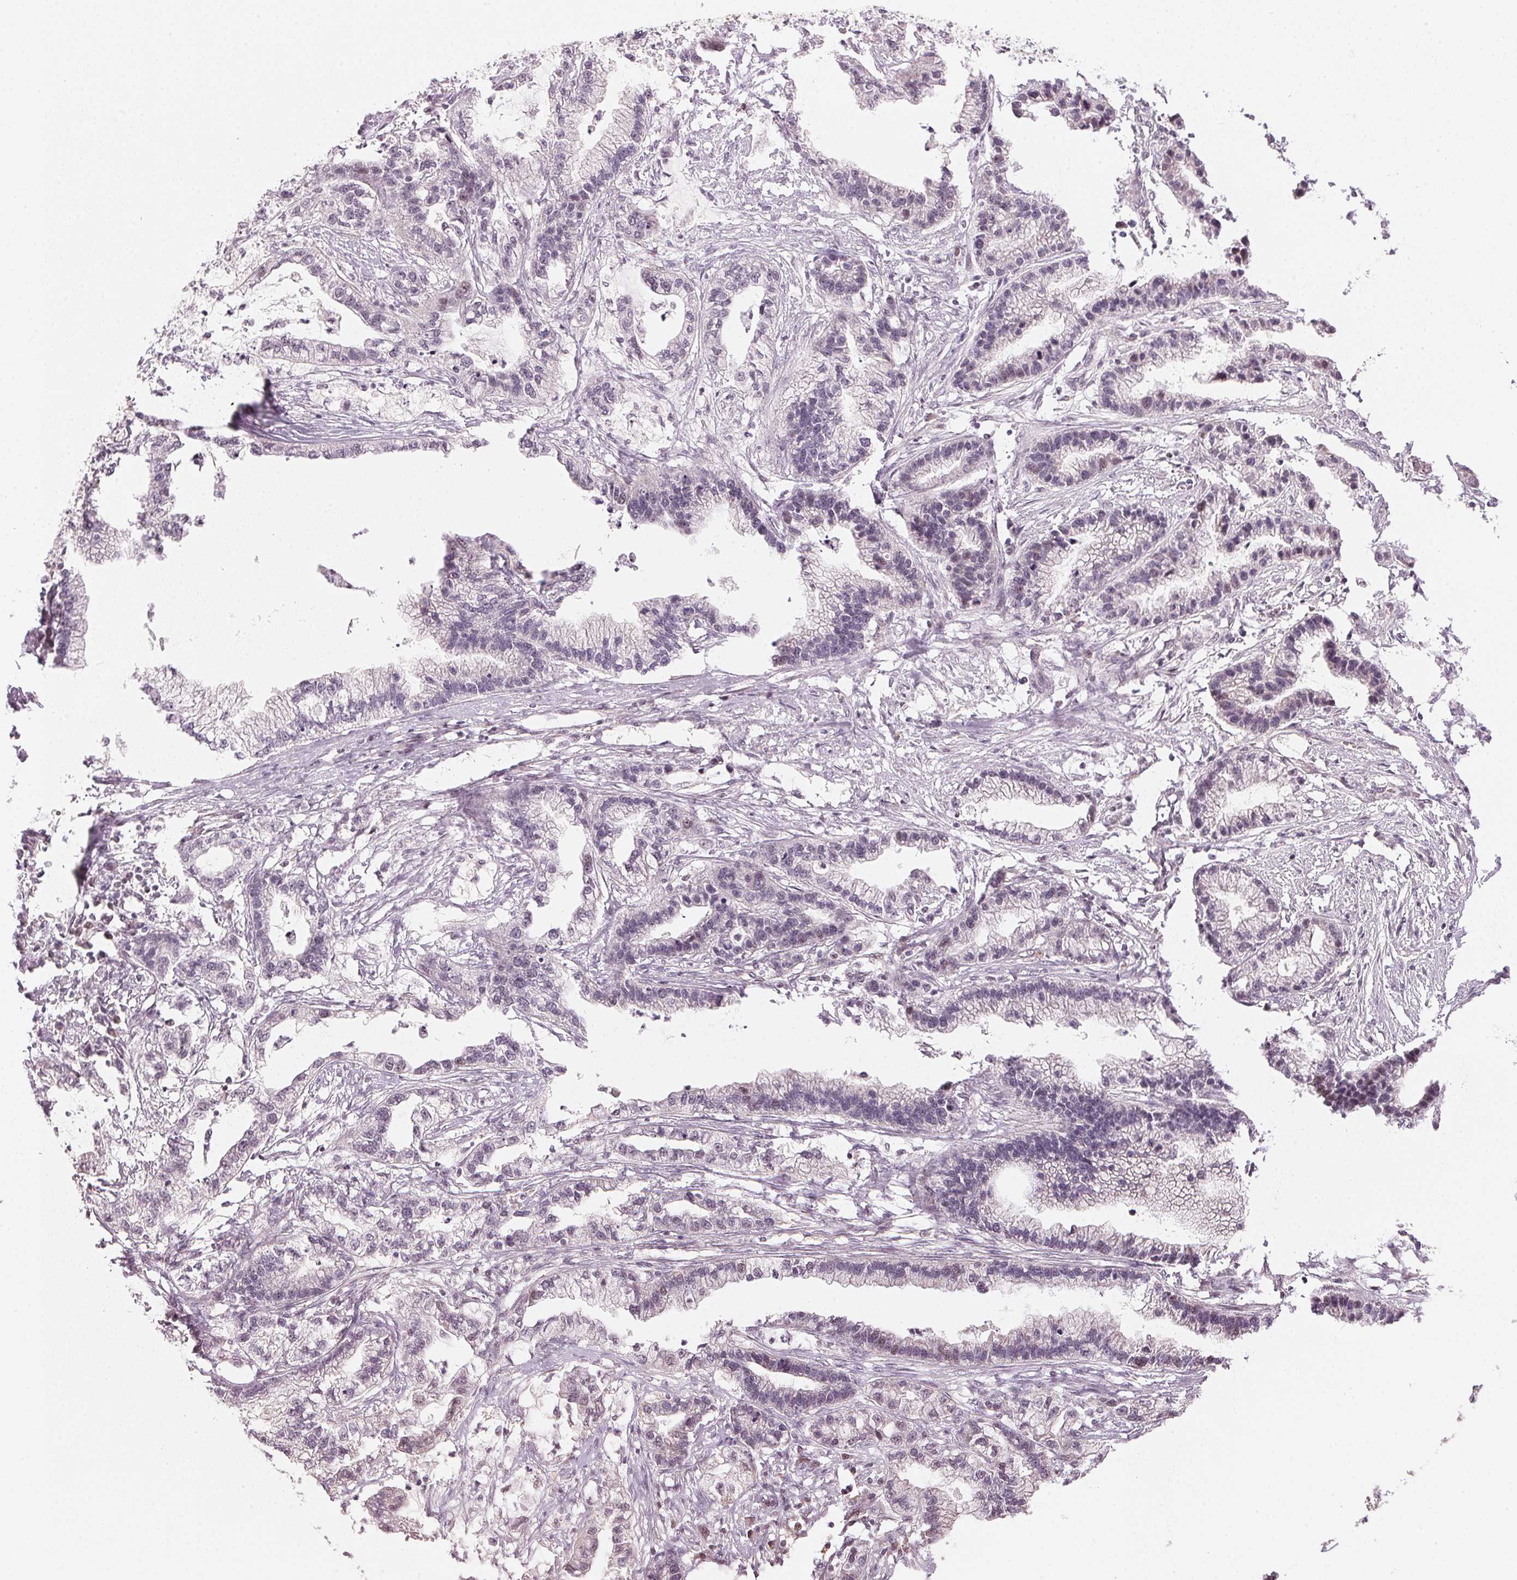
{"staining": {"intensity": "weak", "quantity": "25%-75%", "location": "nuclear"}, "tissue": "stomach cancer", "cell_type": "Tumor cells", "image_type": "cancer", "snomed": [{"axis": "morphology", "description": "Adenocarcinoma, NOS"}, {"axis": "topography", "description": "Stomach"}], "caption": "An immunohistochemistry (IHC) image of neoplastic tissue is shown. Protein staining in brown shows weak nuclear positivity in stomach cancer within tumor cells.", "gene": "KAT6A", "patient": {"sex": "male", "age": 83}}